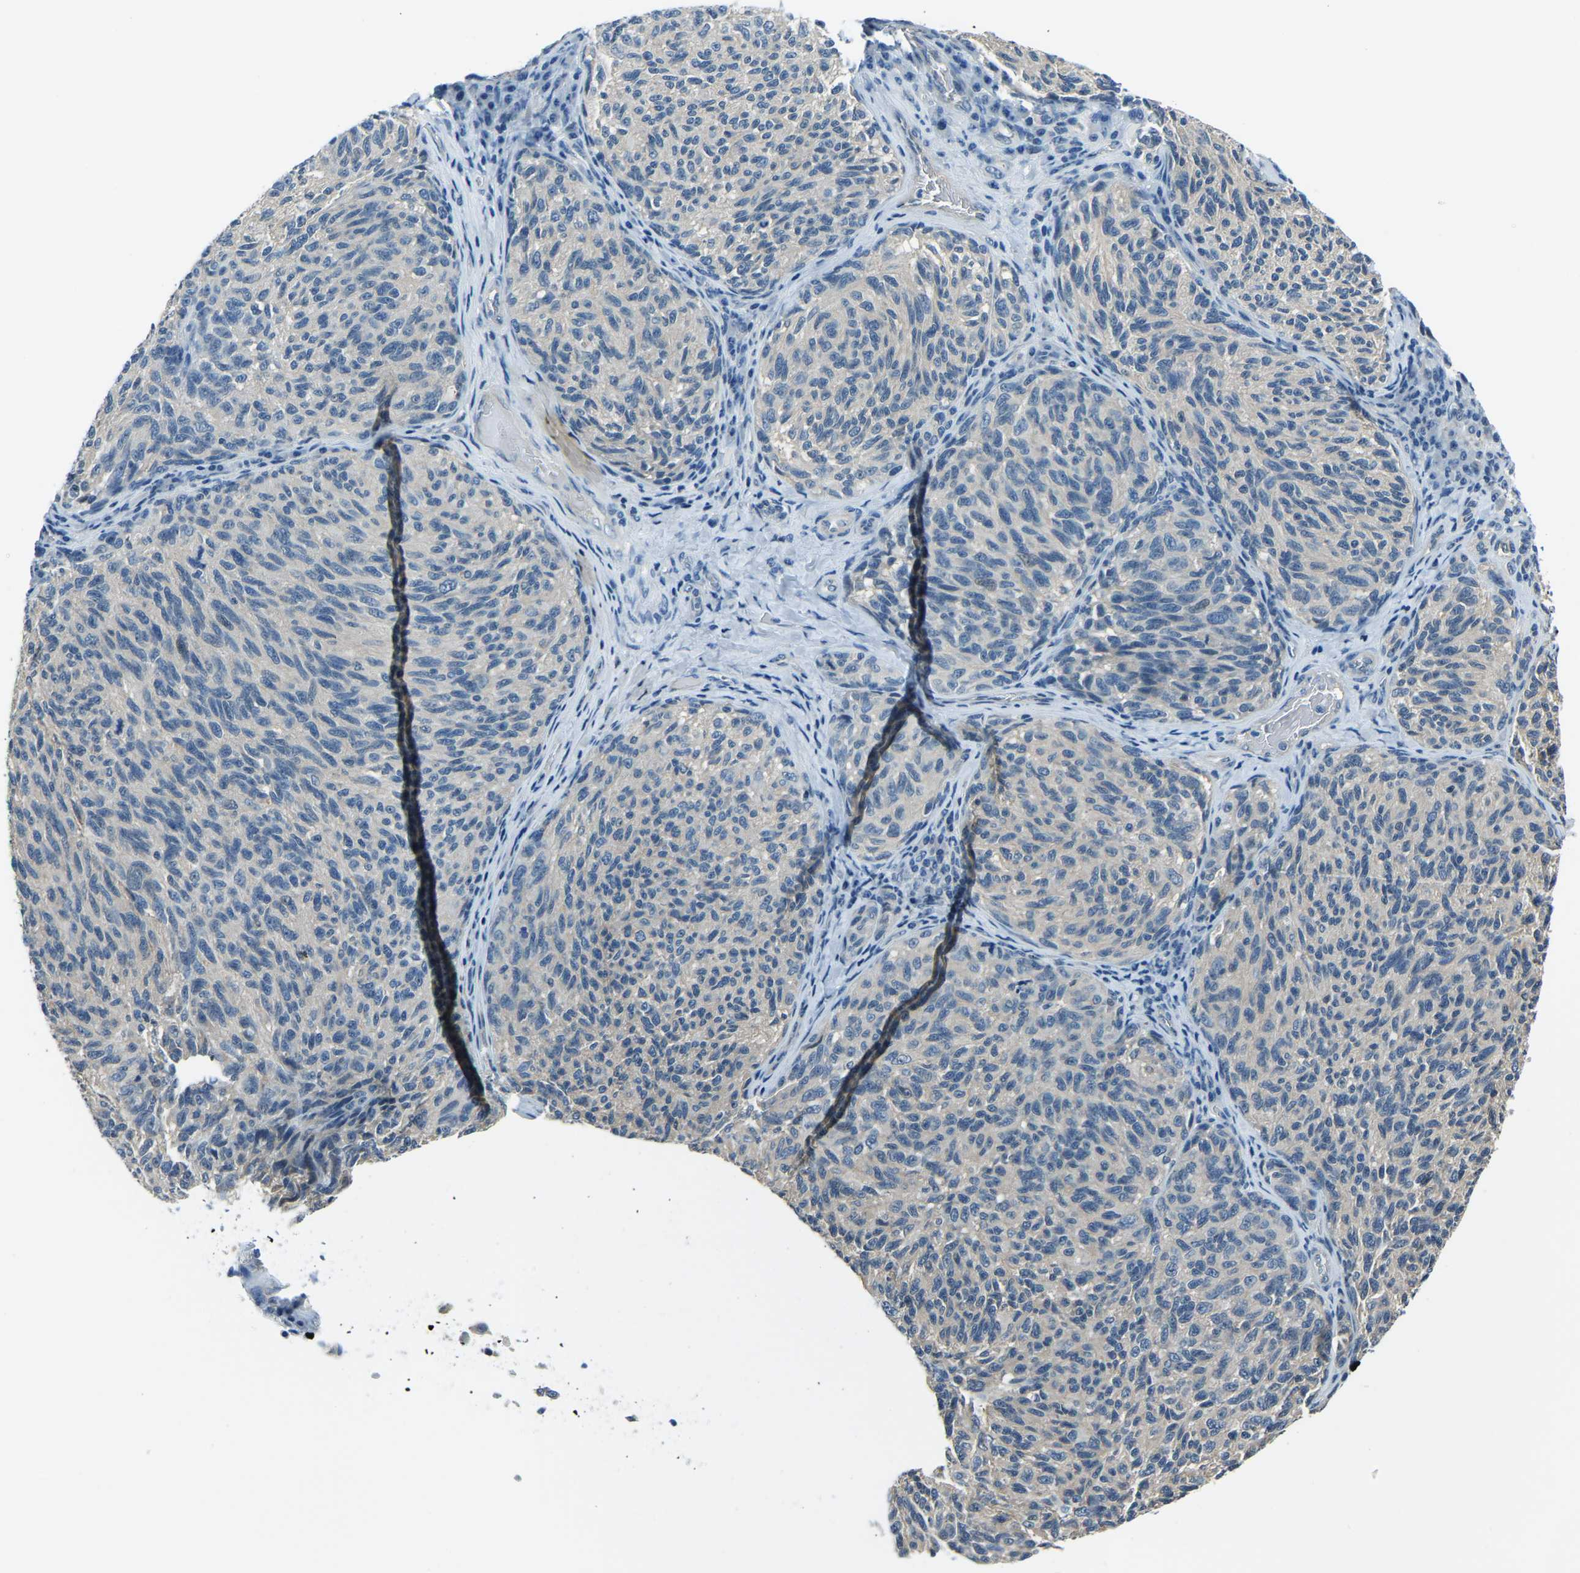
{"staining": {"intensity": "moderate", "quantity": "<25%", "location": "nuclear"}, "tissue": "melanoma", "cell_type": "Tumor cells", "image_type": "cancer", "snomed": [{"axis": "morphology", "description": "Malignant melanoma, NOS"}, {"axis": "topography", "description": "Skin"}], "caption": "Human malignant melanoma stained for a protein (brown) demonstrates moderate nuclear positive positivity in about <25% of tumor cells.", "gene": "RRP1", "patient": {"sex": "female", "age": 73}}